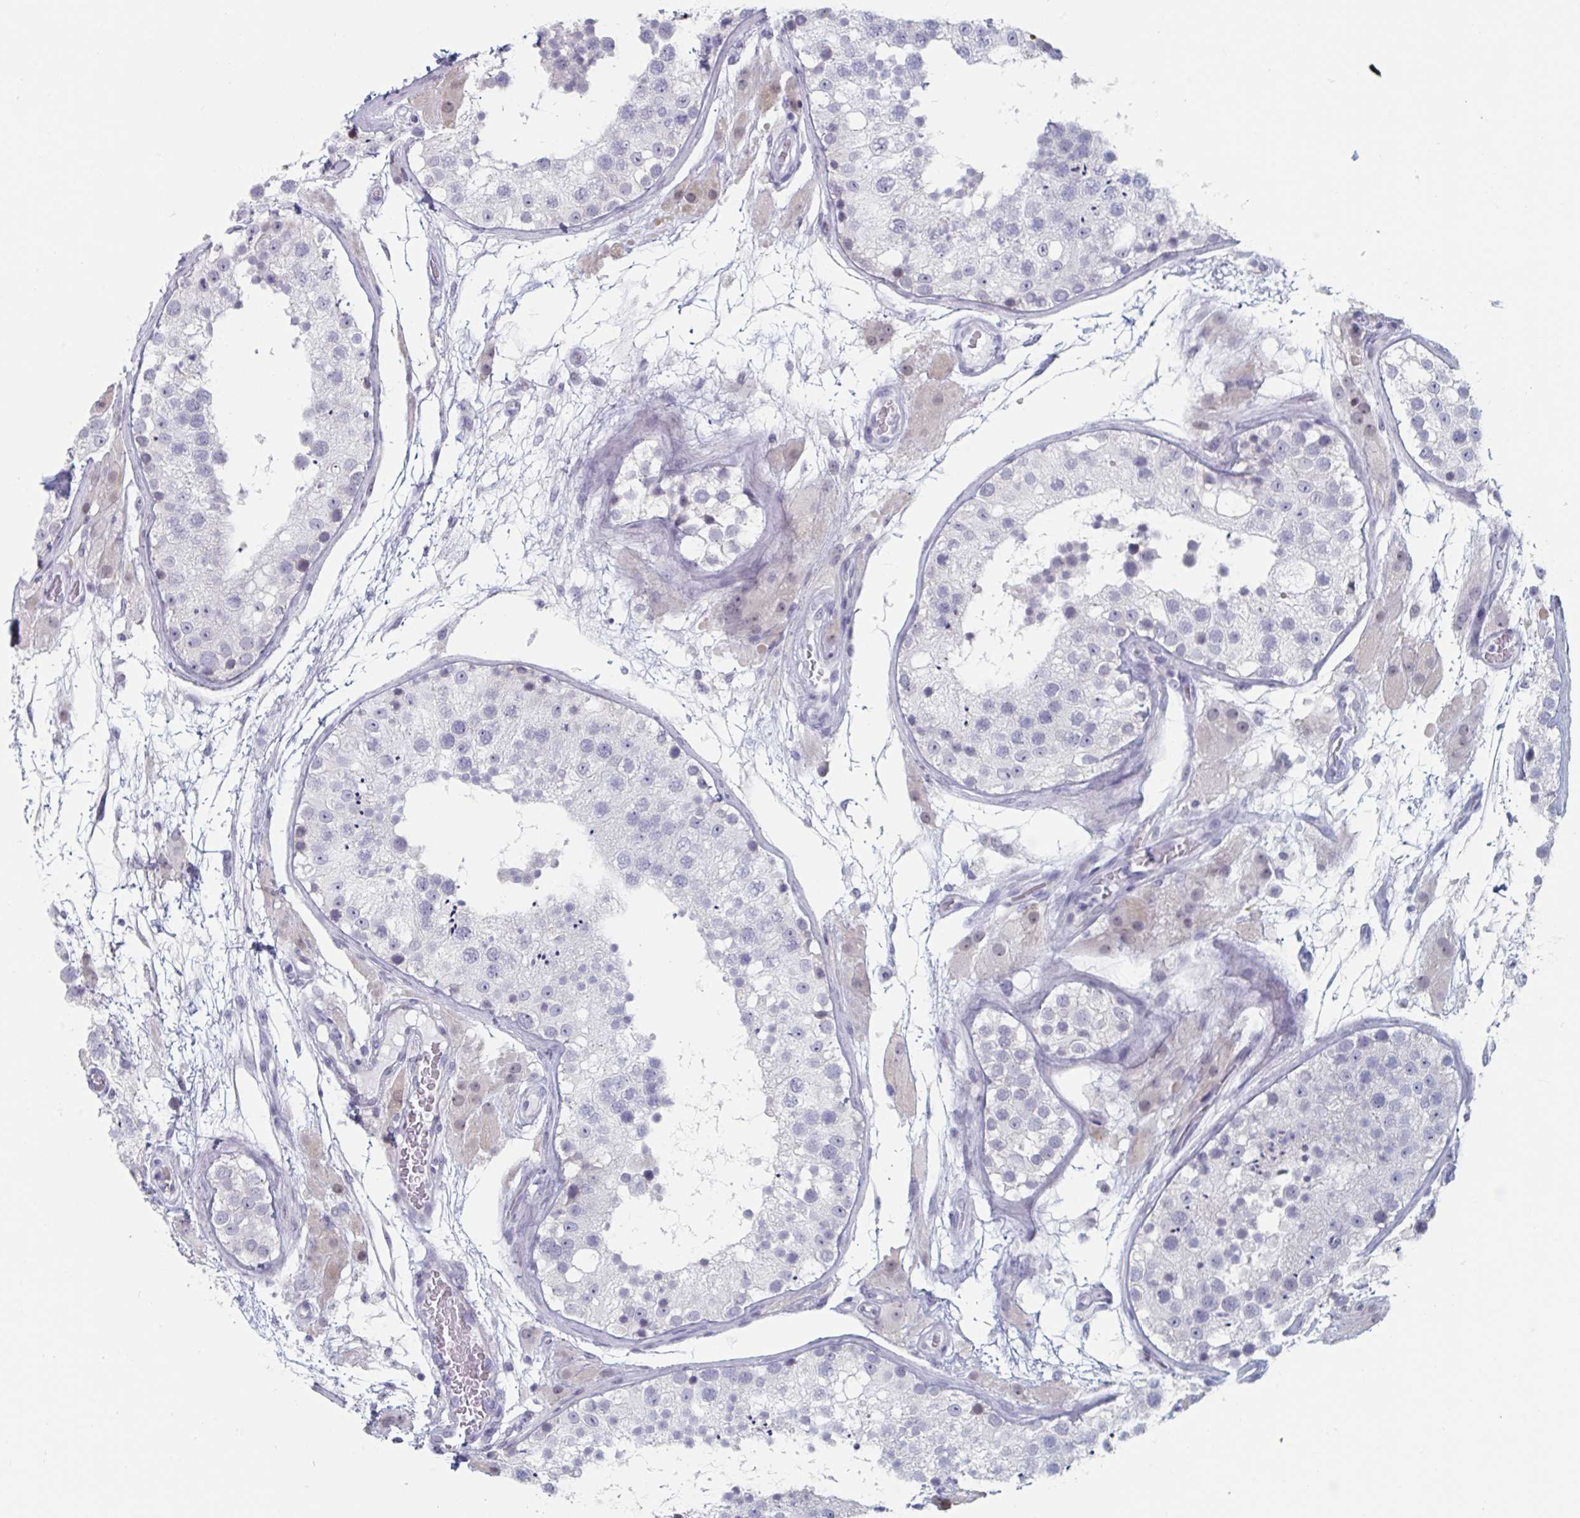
{"staining": {"intensity": "negative", "quantity": "none", "location": "none"}, "tissue": "testis", "cell_type": "Cells in seminiferous ducts", "image_type": "normal", "snomed": [{"axis": "morphology", "description": "Normal tissue, NOS"}, {"axis": "topography", "description": "Testis"}], "caption": "An immunohistochemistry (IHC) image of normal testis is shown. There is no staining in cells in seminiferous ducts of testis. Brightfield microscopy of IHC stained with DAB (3,3'-diaminobenzidine) (brown) and hematoxylin (blue), captured at high magnification.", "gene": "FOXA1", "patient": {"sex": "male", "age": 26}}